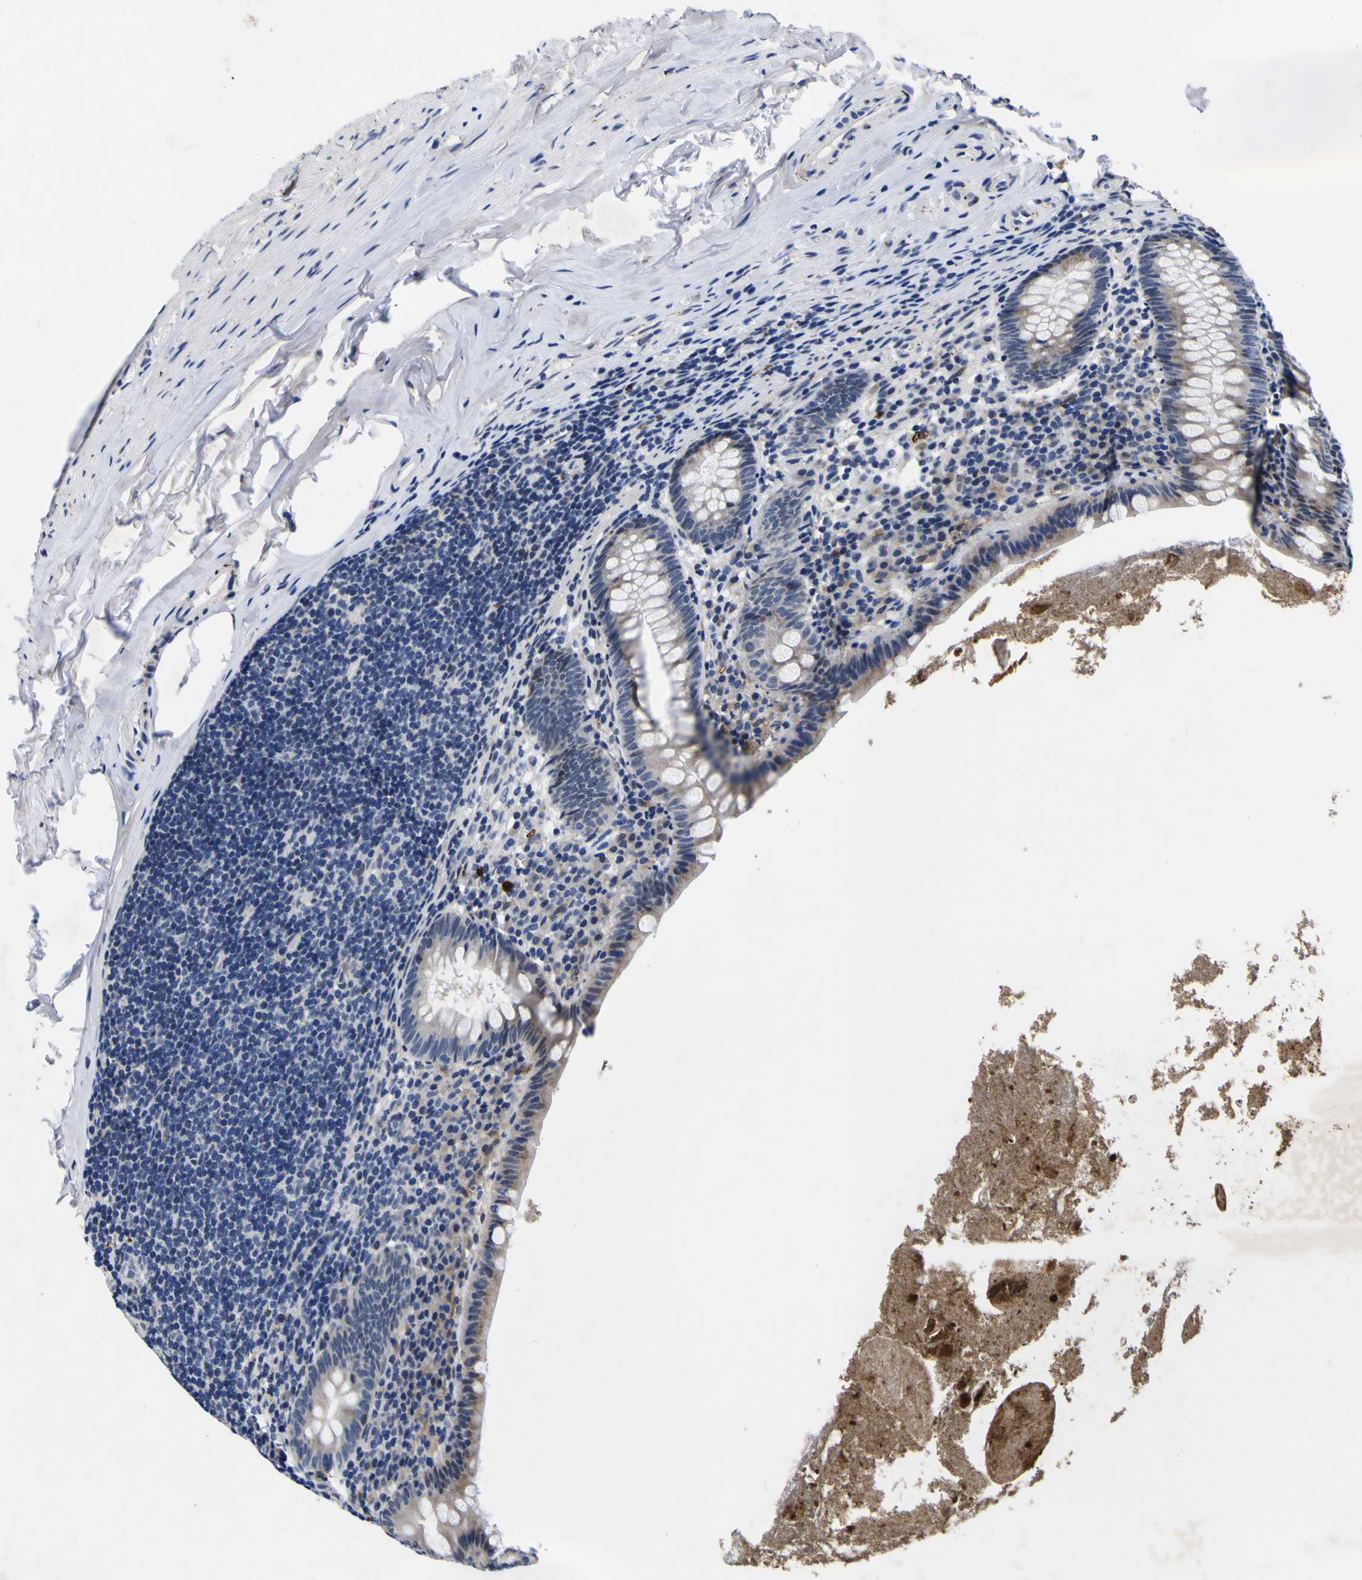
{"staining": {"intensity": "weak", "quantity": "<25%", "location": "cytoplasmic/membranous"}, "tissue": "appendix", "cell_type": "Glandular cells", "image_type": "normal", "snomed": [{"axis": "morphology", "description": "Normal tissue, NOS"}, {"axis": "topography", "description": "Appendix"}], "caption": "DAB immunohistochemical staining of unremarkable human appendix exhibits no significant staining in glandular cells.", "gene": "IGFLR1", "patient": {"sex": "male", "age": 52}}